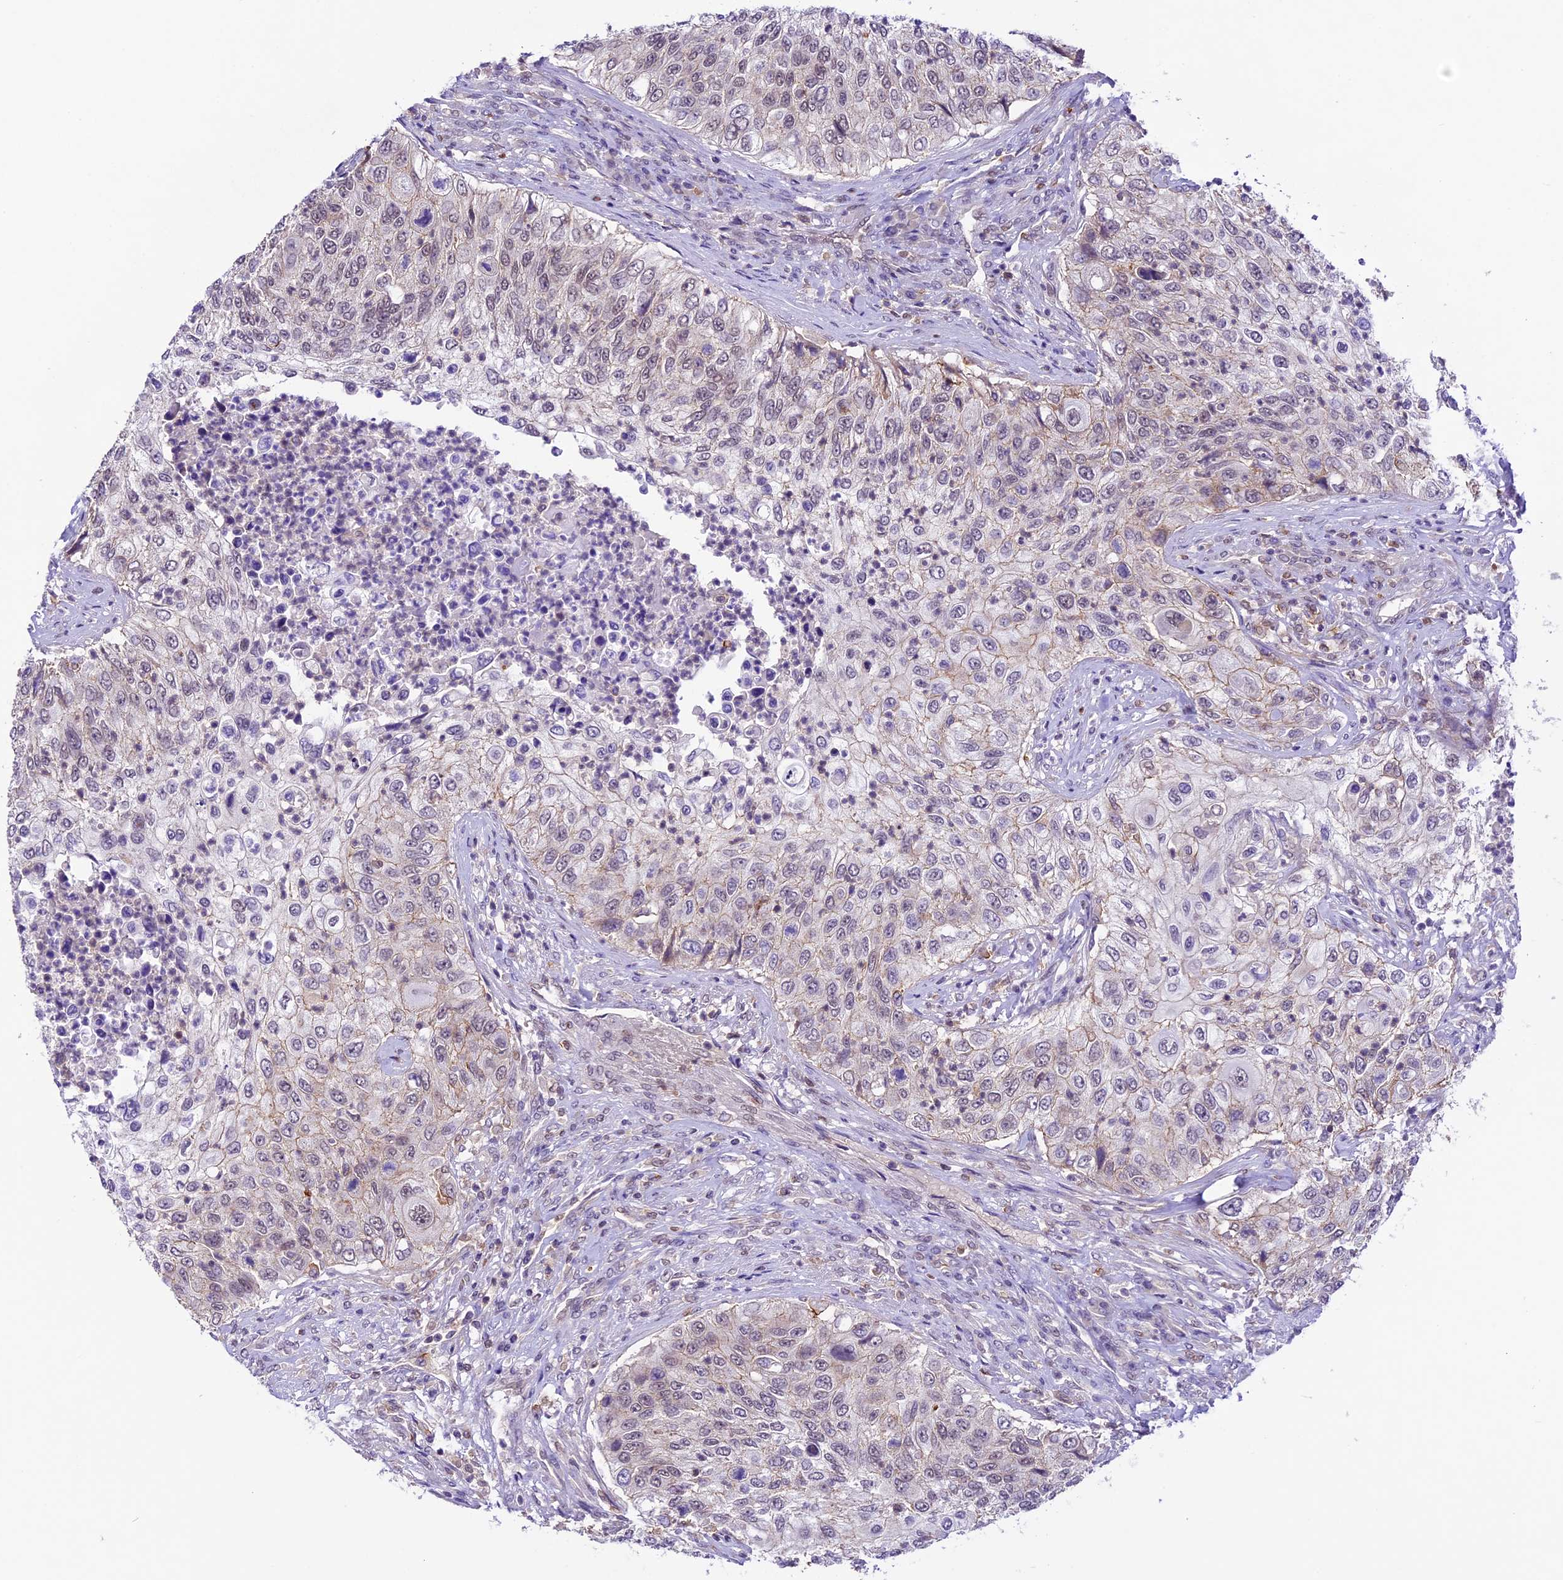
{"staining": {"intensity": "moderate", "quantity": "<25%", "location": "nuclear"}, "tissue": "urothelial cancer", "cell_type": "Tumor cells", "image_type": "cancer", "snomed": [{"axis": "morphology", "description": "Urothelial carcinoma, High grade"}, {"axis": "topography", "description": "Urinary bladder"}], "caption": "A high-resolution micrograph shows immunohistochemistry staining of urothelial cancer, which shows moderate nuclear expression in about <25% of tumor cells. The staining is performed using DAB brown chromogen to label protein expression. The nuclei are counter-stained blue using hematoxylin.", "gene": "SHKBP1", "patient": {"sex": "female", "age": 60}}